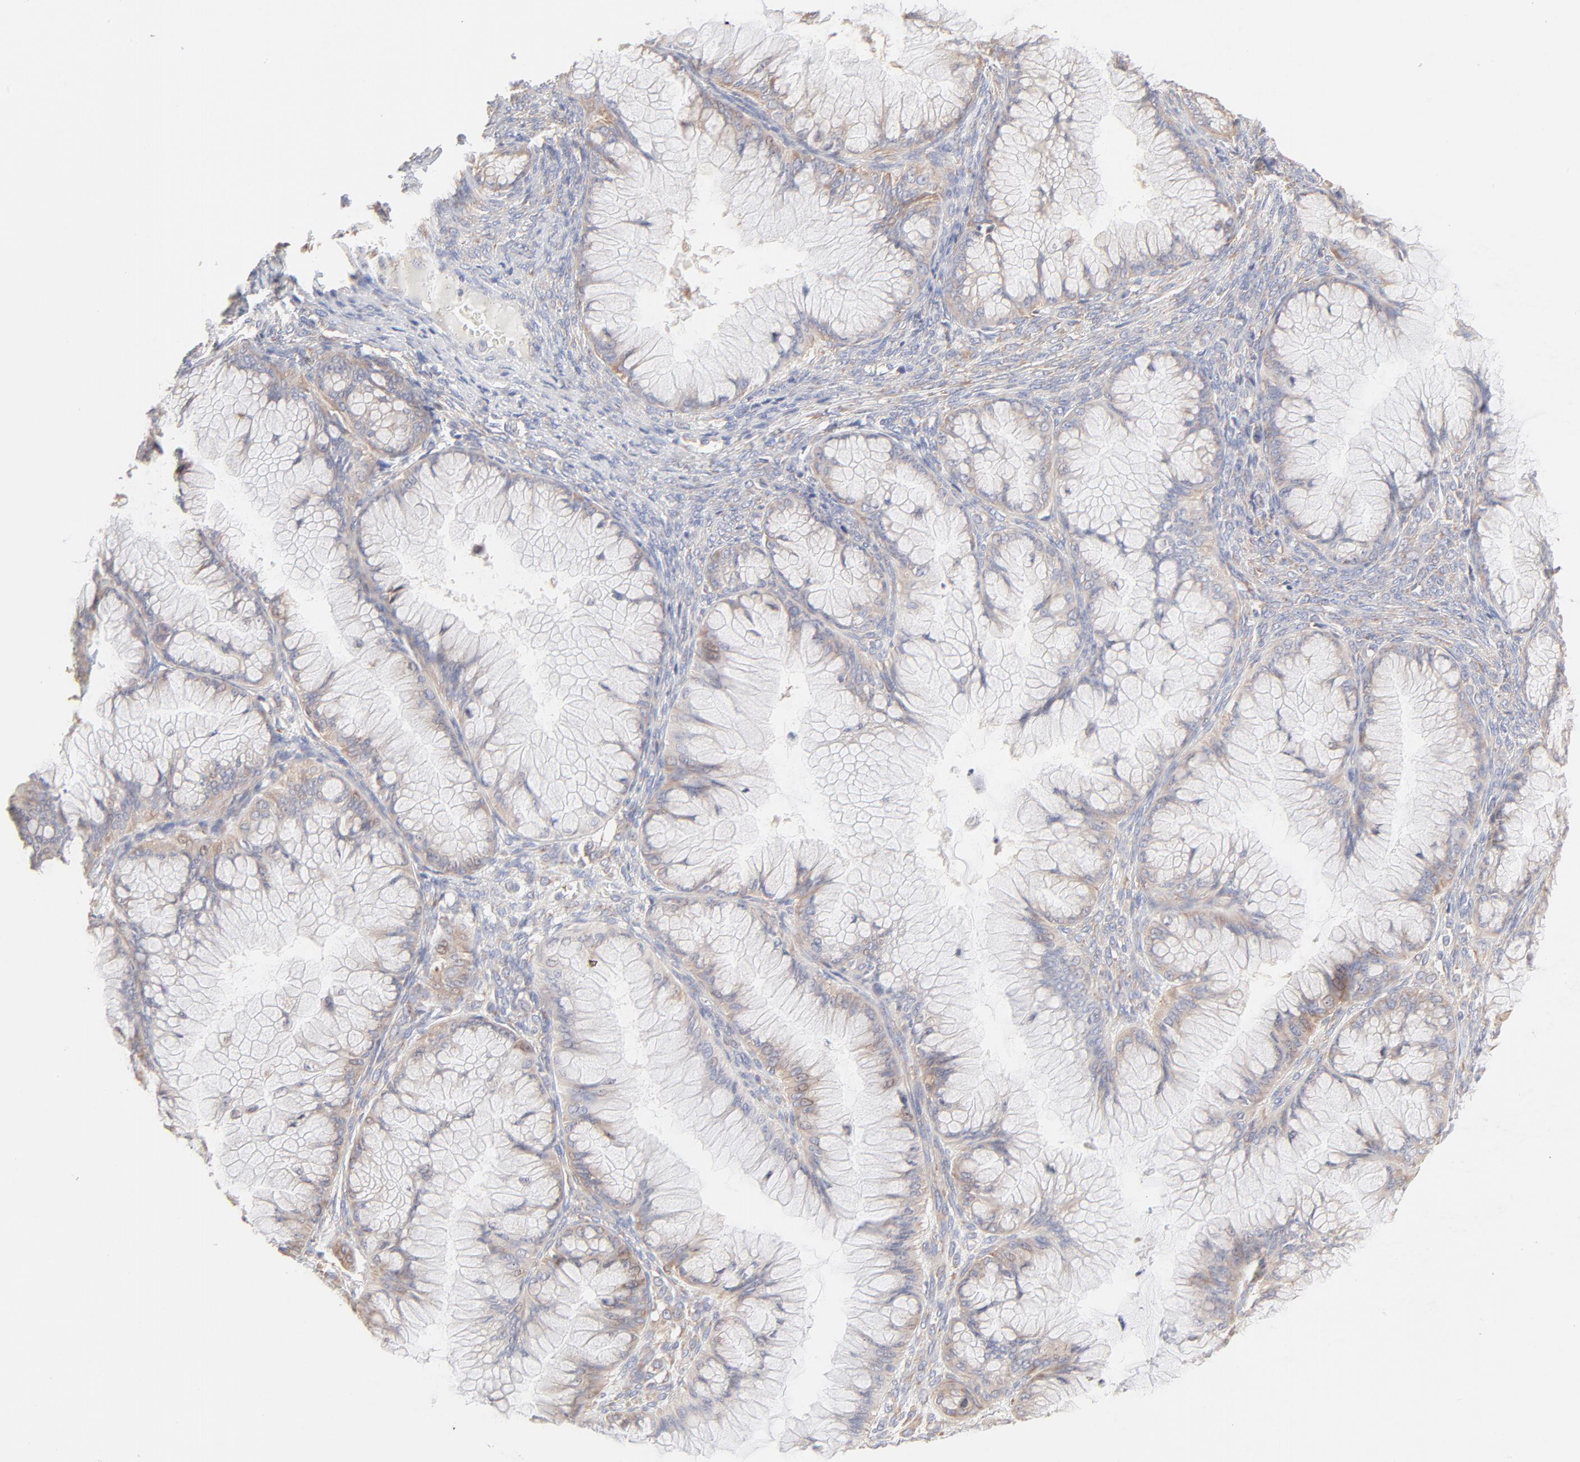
{"staining": {"intensity": "weak", "quantity": ">75%", "location": "cytoplasmic/membranous"}, "tissue": "ovarian cancer", "cell_type": "Tumor cells", "image_type": "cancer", "snomed": [{"axis": "morphology", "description": "Cystadenocarcinoma, mucinous, NOS"}, {"axis": "topography", "description": "Ovary"}], "caption": "IHC of human ovarian mucinous cystadenocarcinoma displays low levels of weak cytoplasmic/membranous staining in approximately >75% of tumor cells.", "gene": "RPS21", "patient": {"sex": "female", "age": 63}}